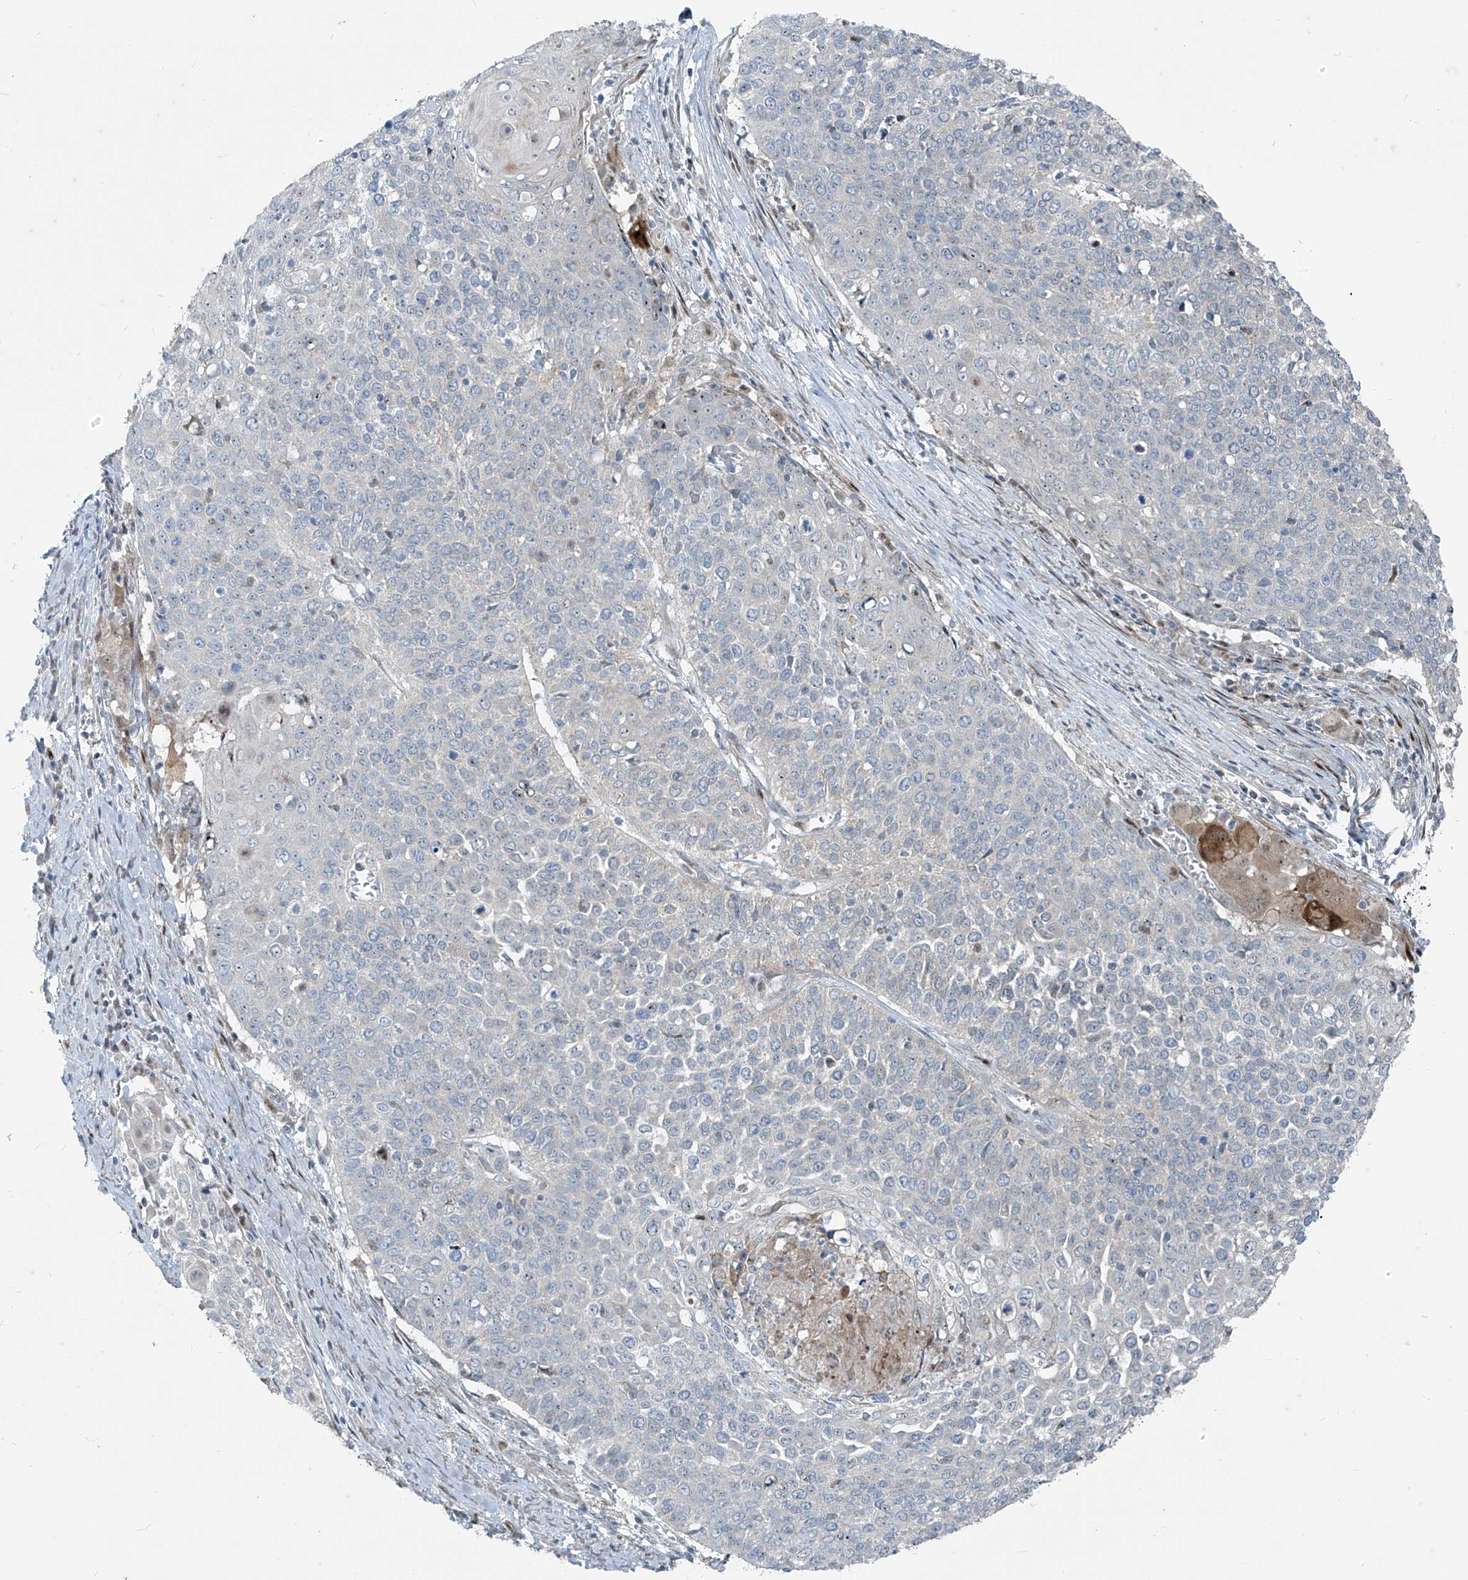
{"staining": {"intensity": "negative", "quantity": "none", "location": "none"}, "tissue": "cervical cancer", "cell_type": "Tumor cells", "image_type": "cancer", "snomed": [{"axis": "morphology", "description": "Squamous cell carcinoma, NOS"}, {"axis": "topography", "description": "Cervix"}], "caption": "This is an IHC micrograph of squamous cell carcinoma (cervical). There is no positivity in tumor cells.", "gene": "PPCS", "patient": {"sex": "female", "age": 39}}